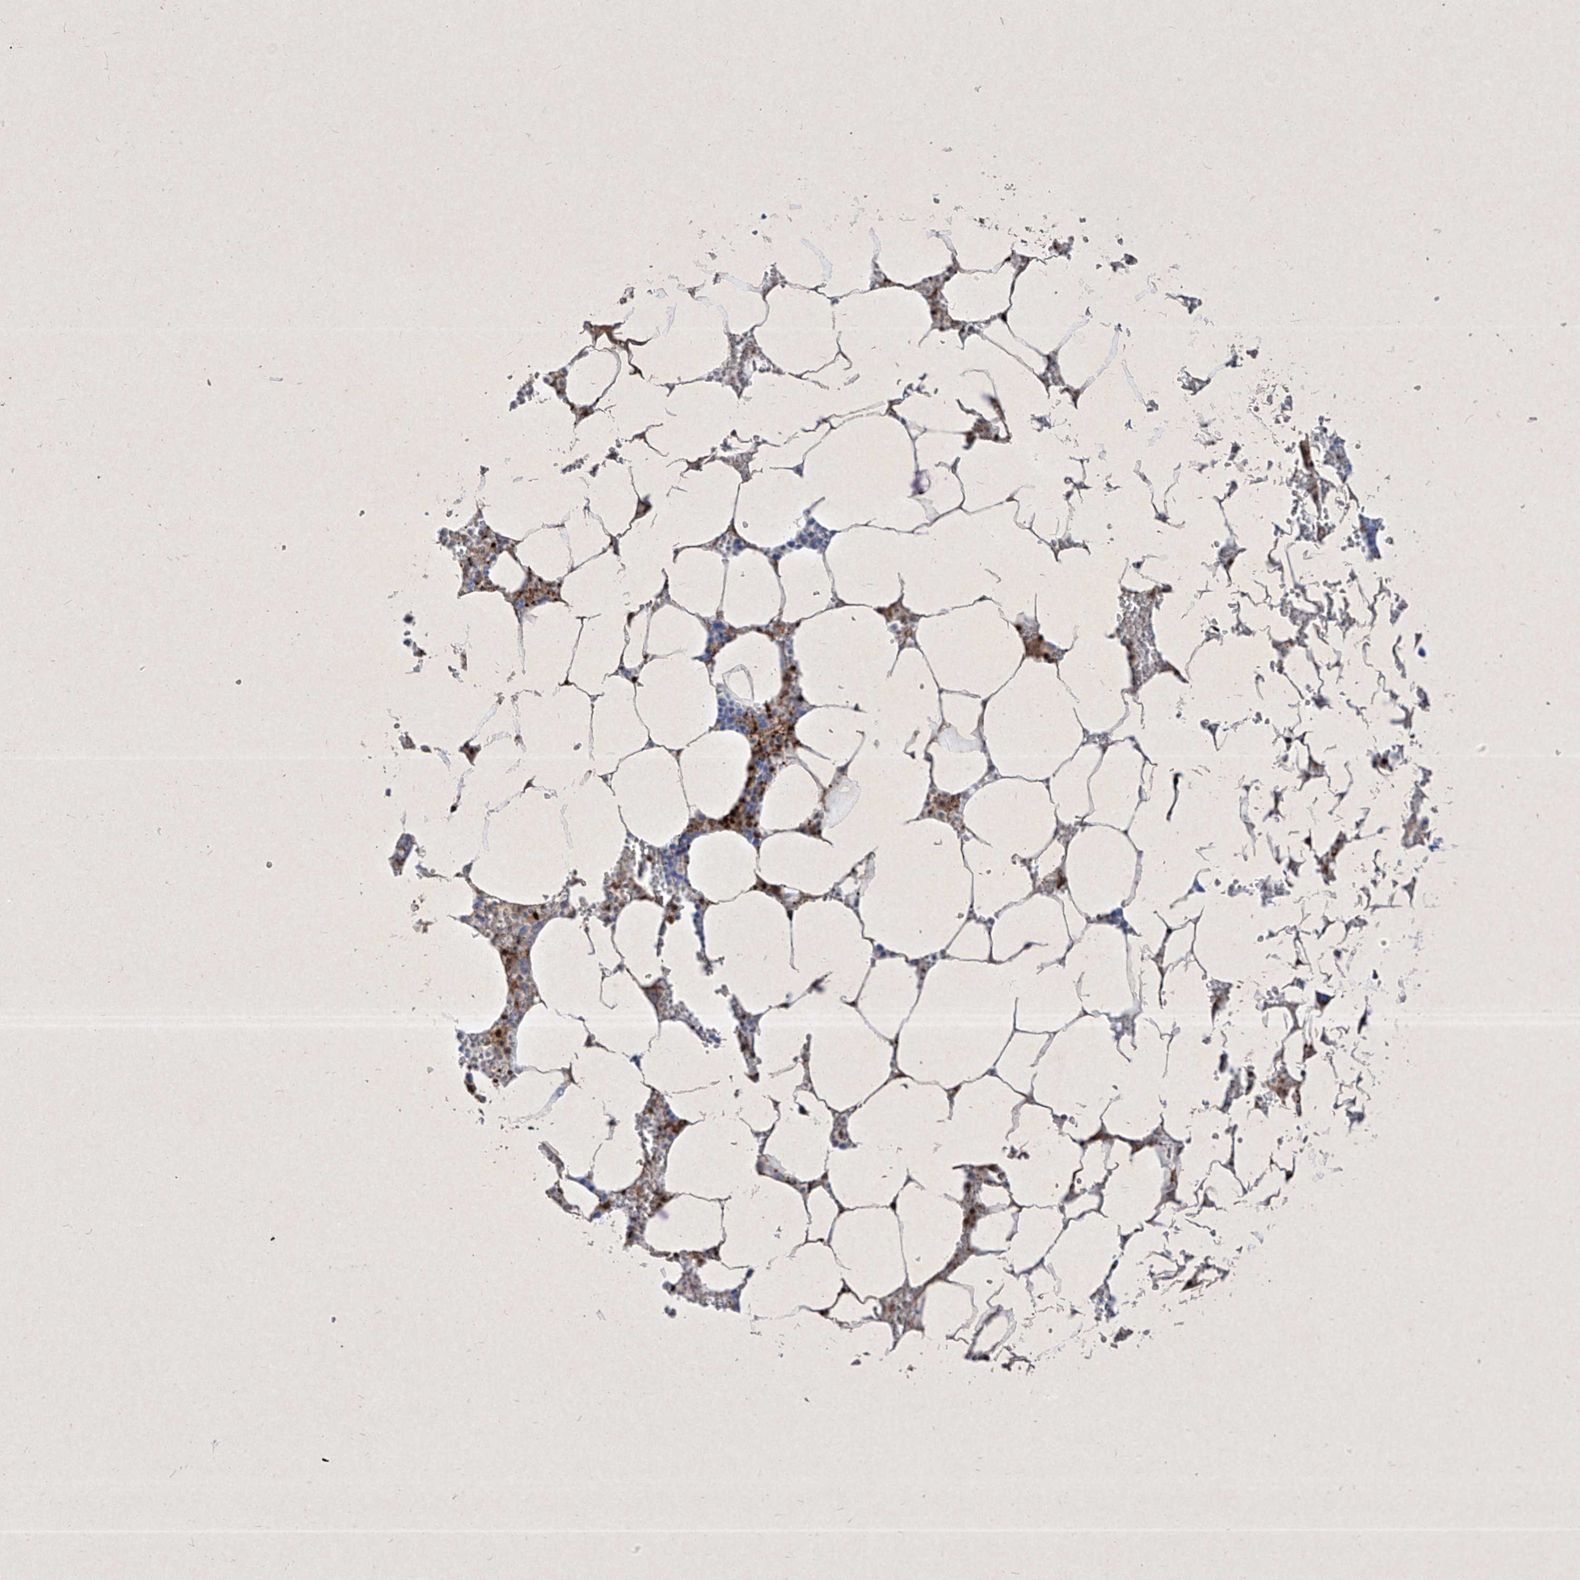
{"staining": {"intensity": "strong", "quantity": "<25%", "location": "cytoplasmic/membranous"}, "tissue": "bone marrow", "cell_type": "Hematopoietic cells", "image_type": "normal", "snomed": [{"axis": "morphology", "description": "Normal tissue, NOS"}, {"axis": "topography", "description": "Bone marrow"}], "caption": "Protein positivity by immunohistochemistry exhibits strong cytoplasmic/membranous positivity in approximately <25% of hematopoietic cells in benign bone marrow.", "gene": "PSMB10", "patient": {"sex": "male", "age": 70}}